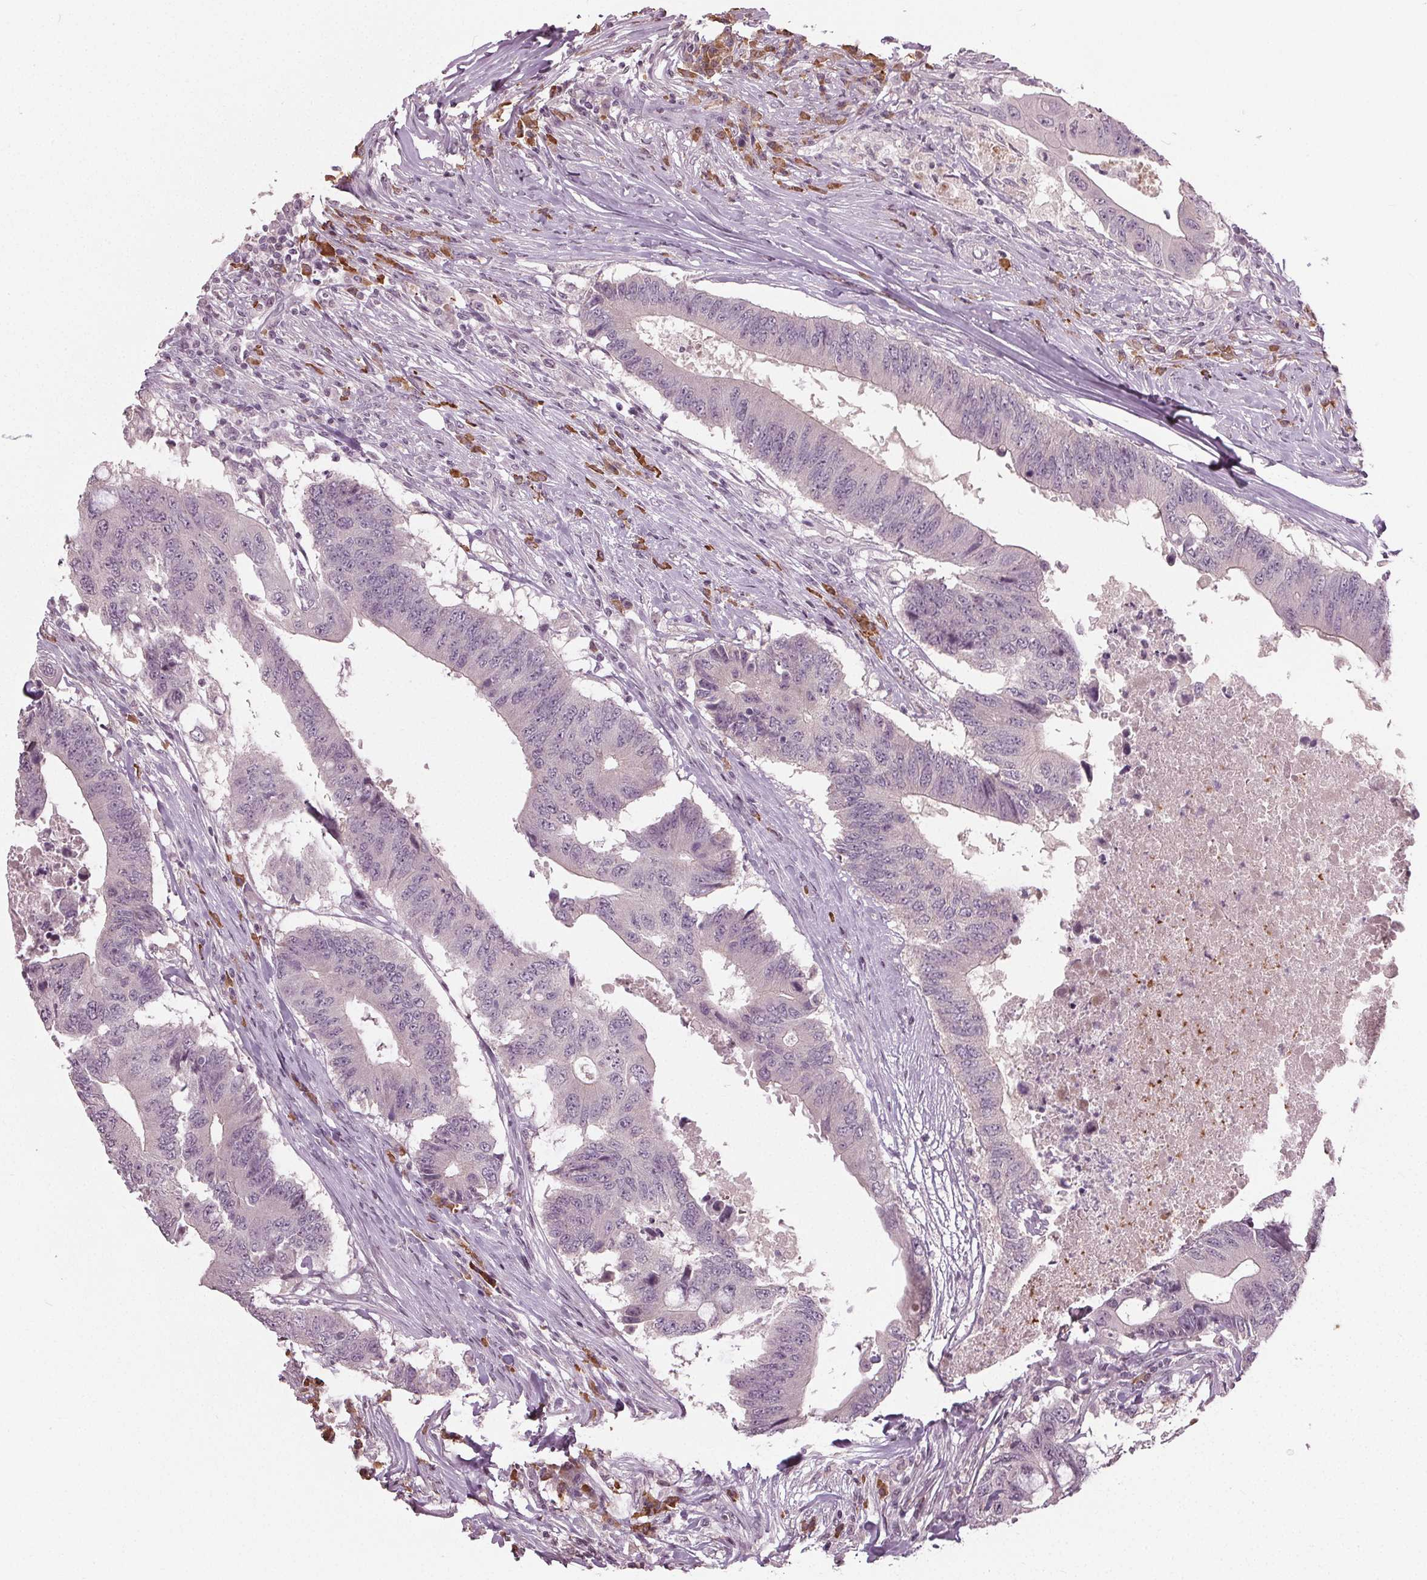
{"staining": {"intensity": "negative", "quantity": "none", "location": "none"}, "tissue": "colorectal cancer", "cell_type": "Tumor cells", "image_type": "cancer", "snomed": [{"axis": "morphology", "description": "Adenocarcinoma, NOS"}, {"axis": "topography", "description": "Colon"}], "caption": "This is an immunohistochemistry (IHC) image of colorectal cancer. There is no positivity in tumor cells.", "gene": "CXCL16", "patient": {"sex": "male", "age": 71}}